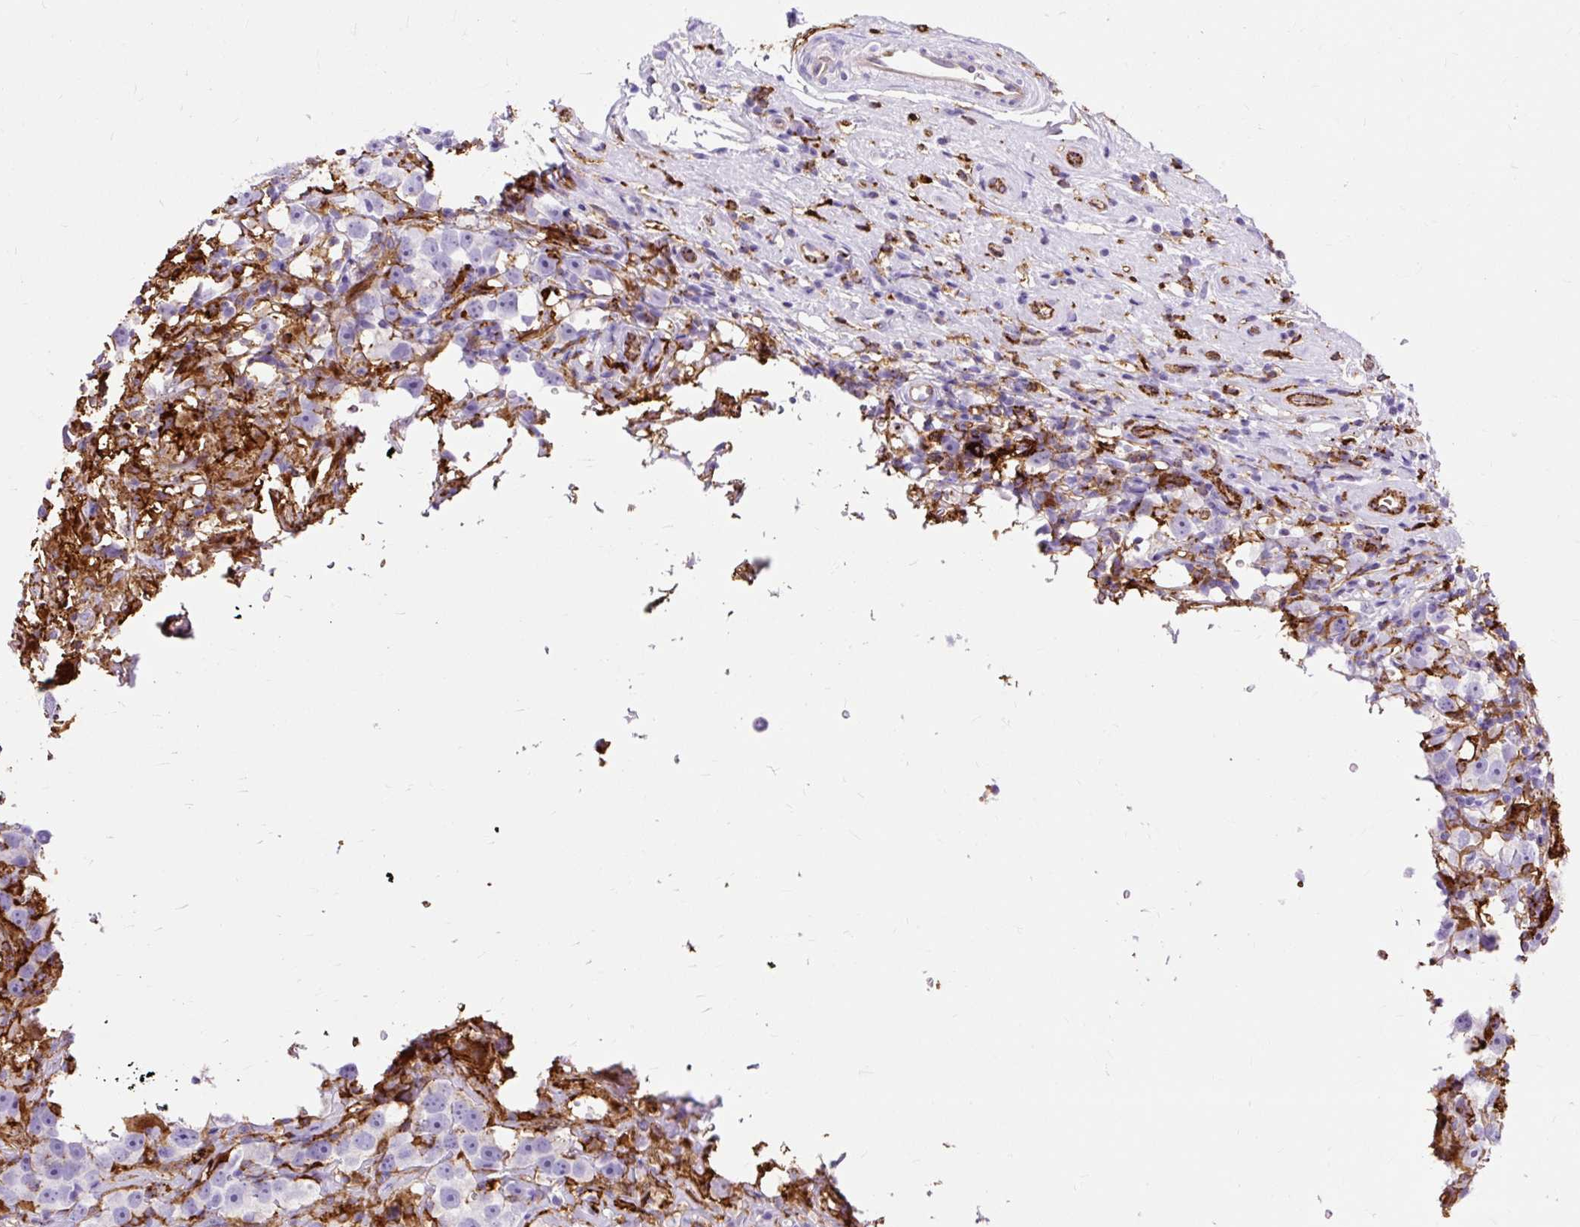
{"staining": {"intensity": "negative", "quantity": "none", "location": "none"}, "tissue": "testis cancer", "cell_type": "Tumor cells", "image_type": "cancer", "snomed": [{"axis": "morphology", "description": "Seminoma, NOS"}, {"axis": "topography", "description": "Testis"}], "caption": "This is an immunohistochemistry (IHC) image of testis cancer. There is no positivity in tumor cells.", "gene": "HLA-DRA", "patient": {"sex": "male", "age": 49}}